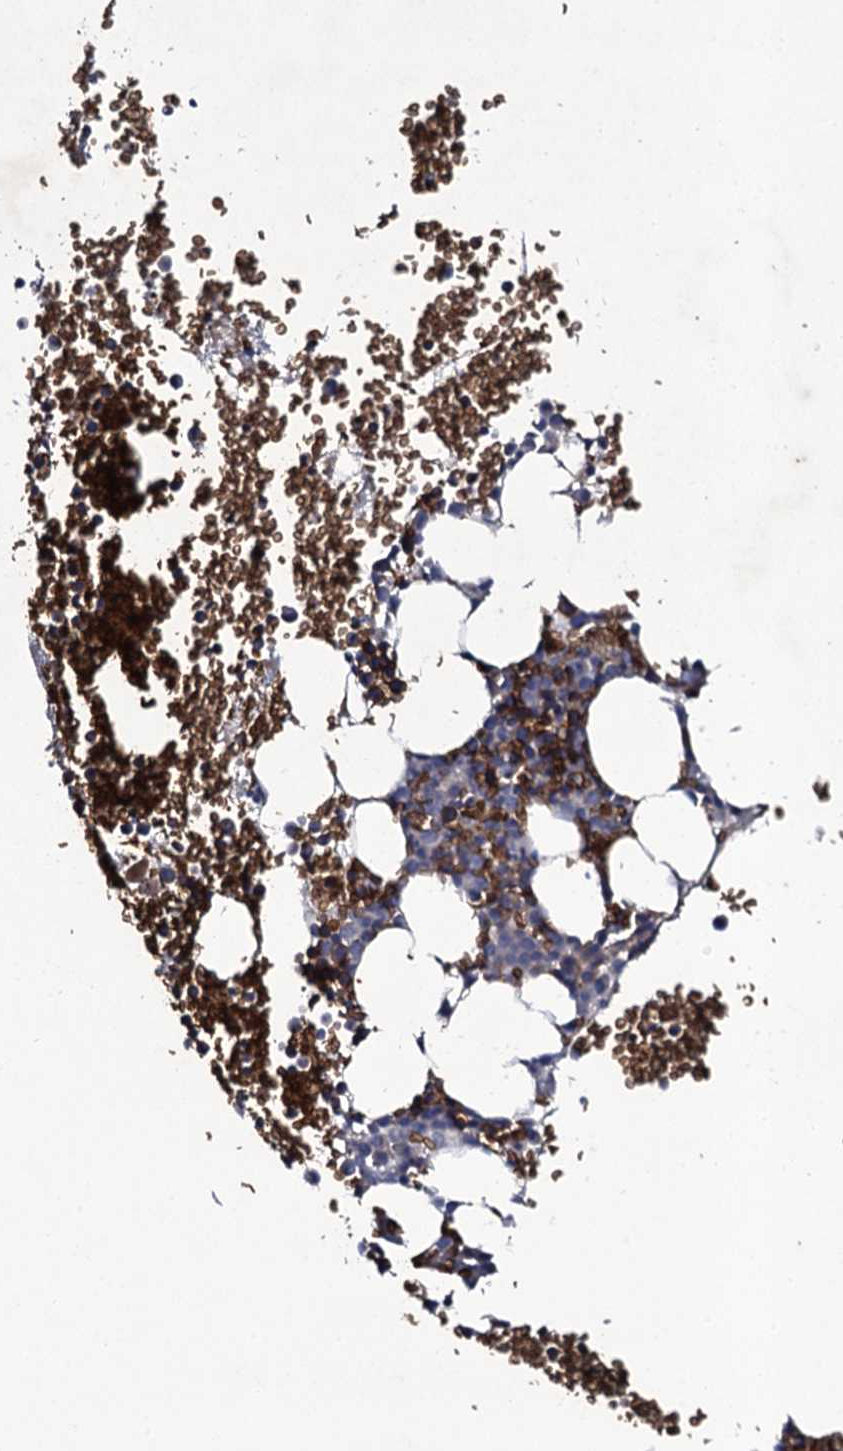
{"staining": {"intensity": "moderate", "quantity": "<25%", "location": "cytoplasmic/membranous"}, "tissue": "bone marrow", "cell_type": "Hematopoietic cells", "image_type": "normal", "snomed": [{"axis": "morphology", "description": "Normal tissue, NOS"}, {"axis": "topography", "description": "Bone marrow"}], "caption": "The photomicrograph shows a brown stain indicating the presence of a protein in the cytoplasmic/membranous of hematopoietic cells in bone marrow. Ihc stains the protein of interest in brown and the nuclei are stained blue.", "gene": "LRRC28", "patient": {"sex": "female", "age": 76}}